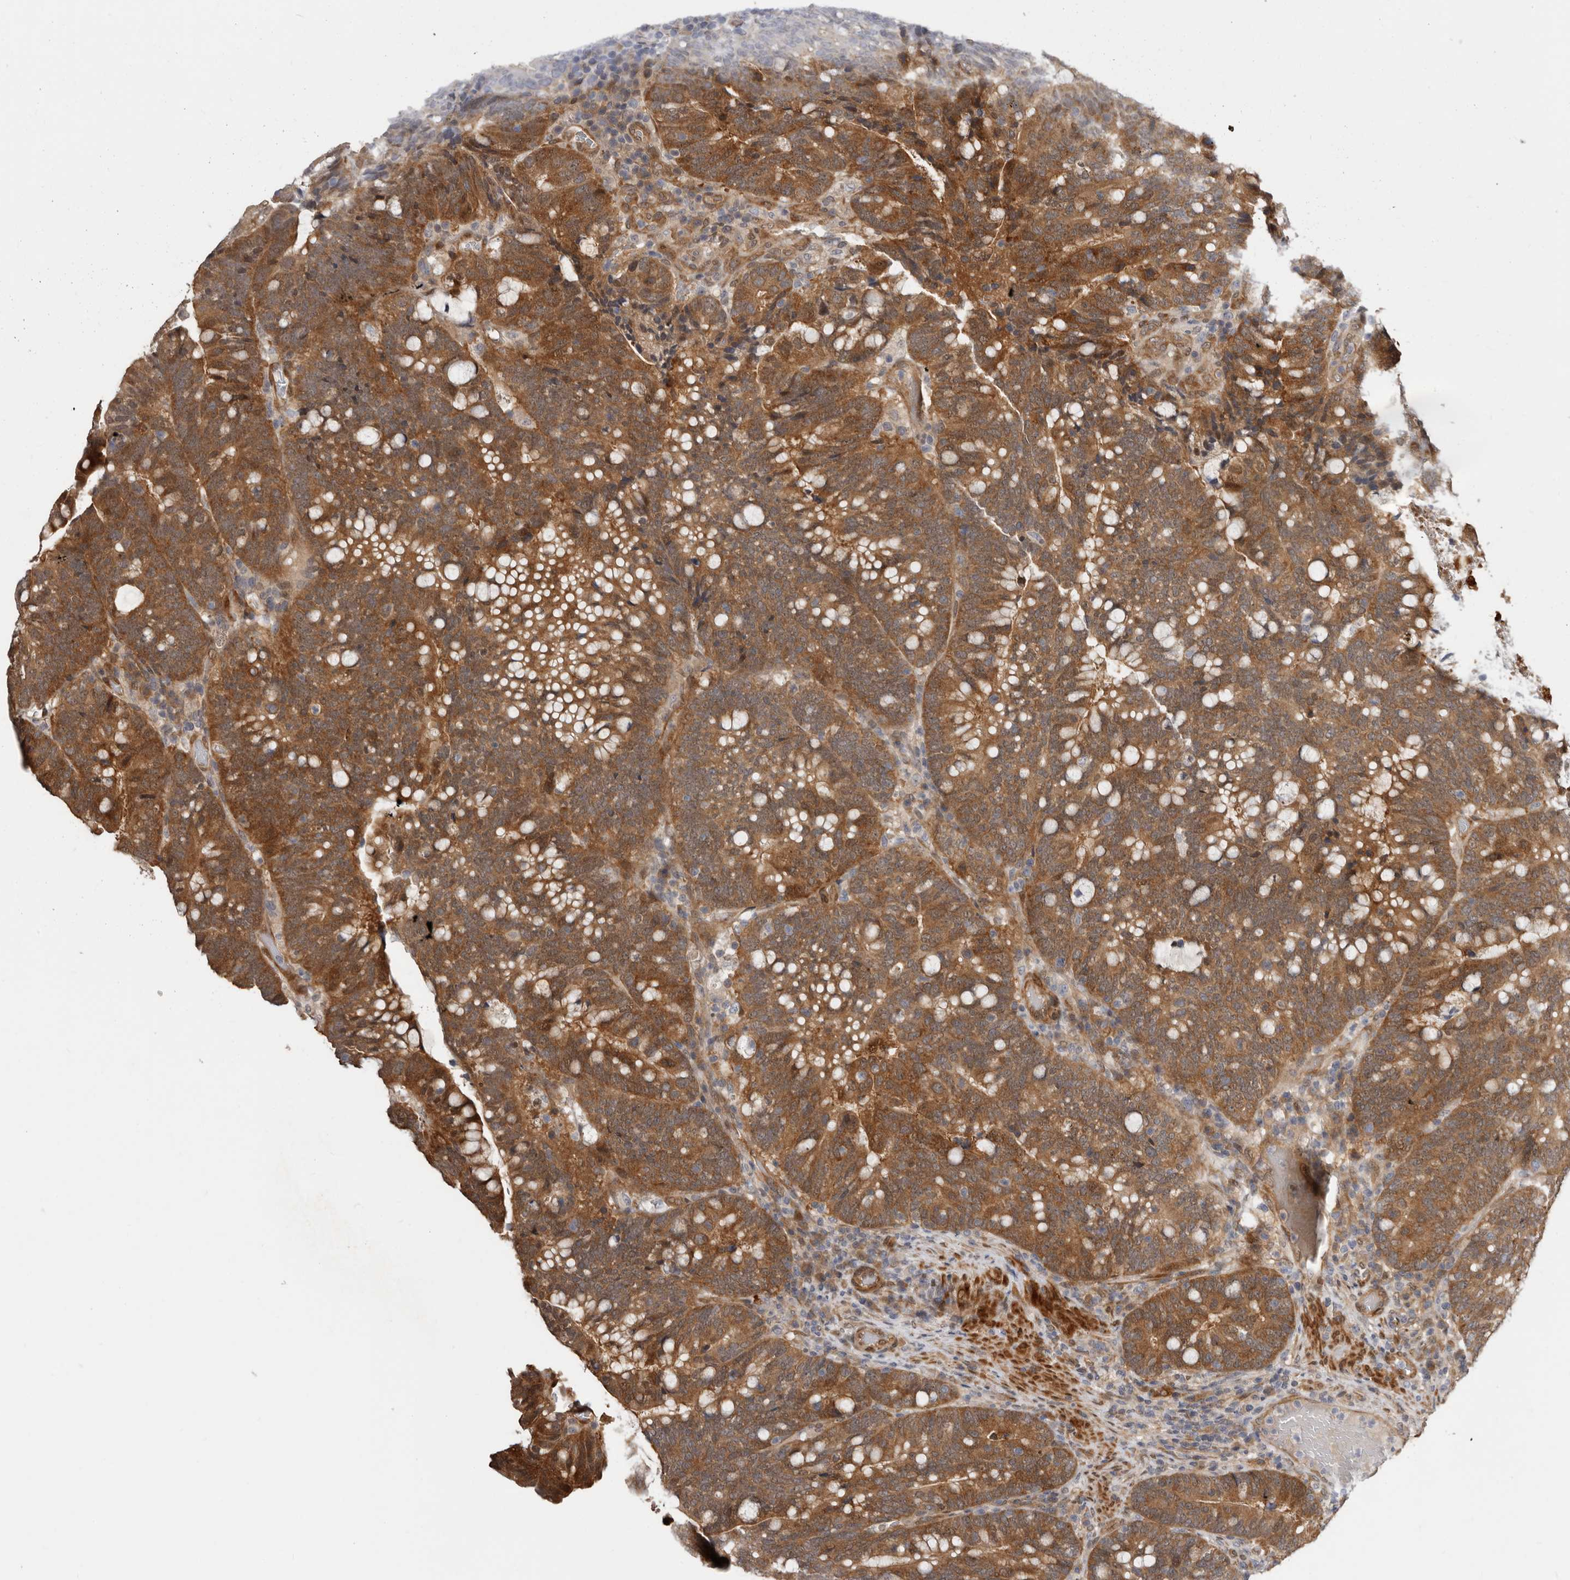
{"staining": {"intensity": "moderate", "quantity": ">75%", "location": "cytoplasmic/membranous"}, "tissue": "colorectal cancer", "cell_type": "Tumor cells", "image_type": "cancer", "snomed": [{"axis": "morphology", "description": "Adenocarcinoma, NOS"}, {"axis": "topography", "description": "Colon"}], "caption": "DAB (3,3'-diaminobenzidine) immunohistochemical staining of colorectal cancer (adenocarcinoma) shows moderate cytoplasmic/membranous protein expression in approximately >75% of tumor cells.", "gene": "SBDS", "patient": {"sex": "female", "age": 66}}